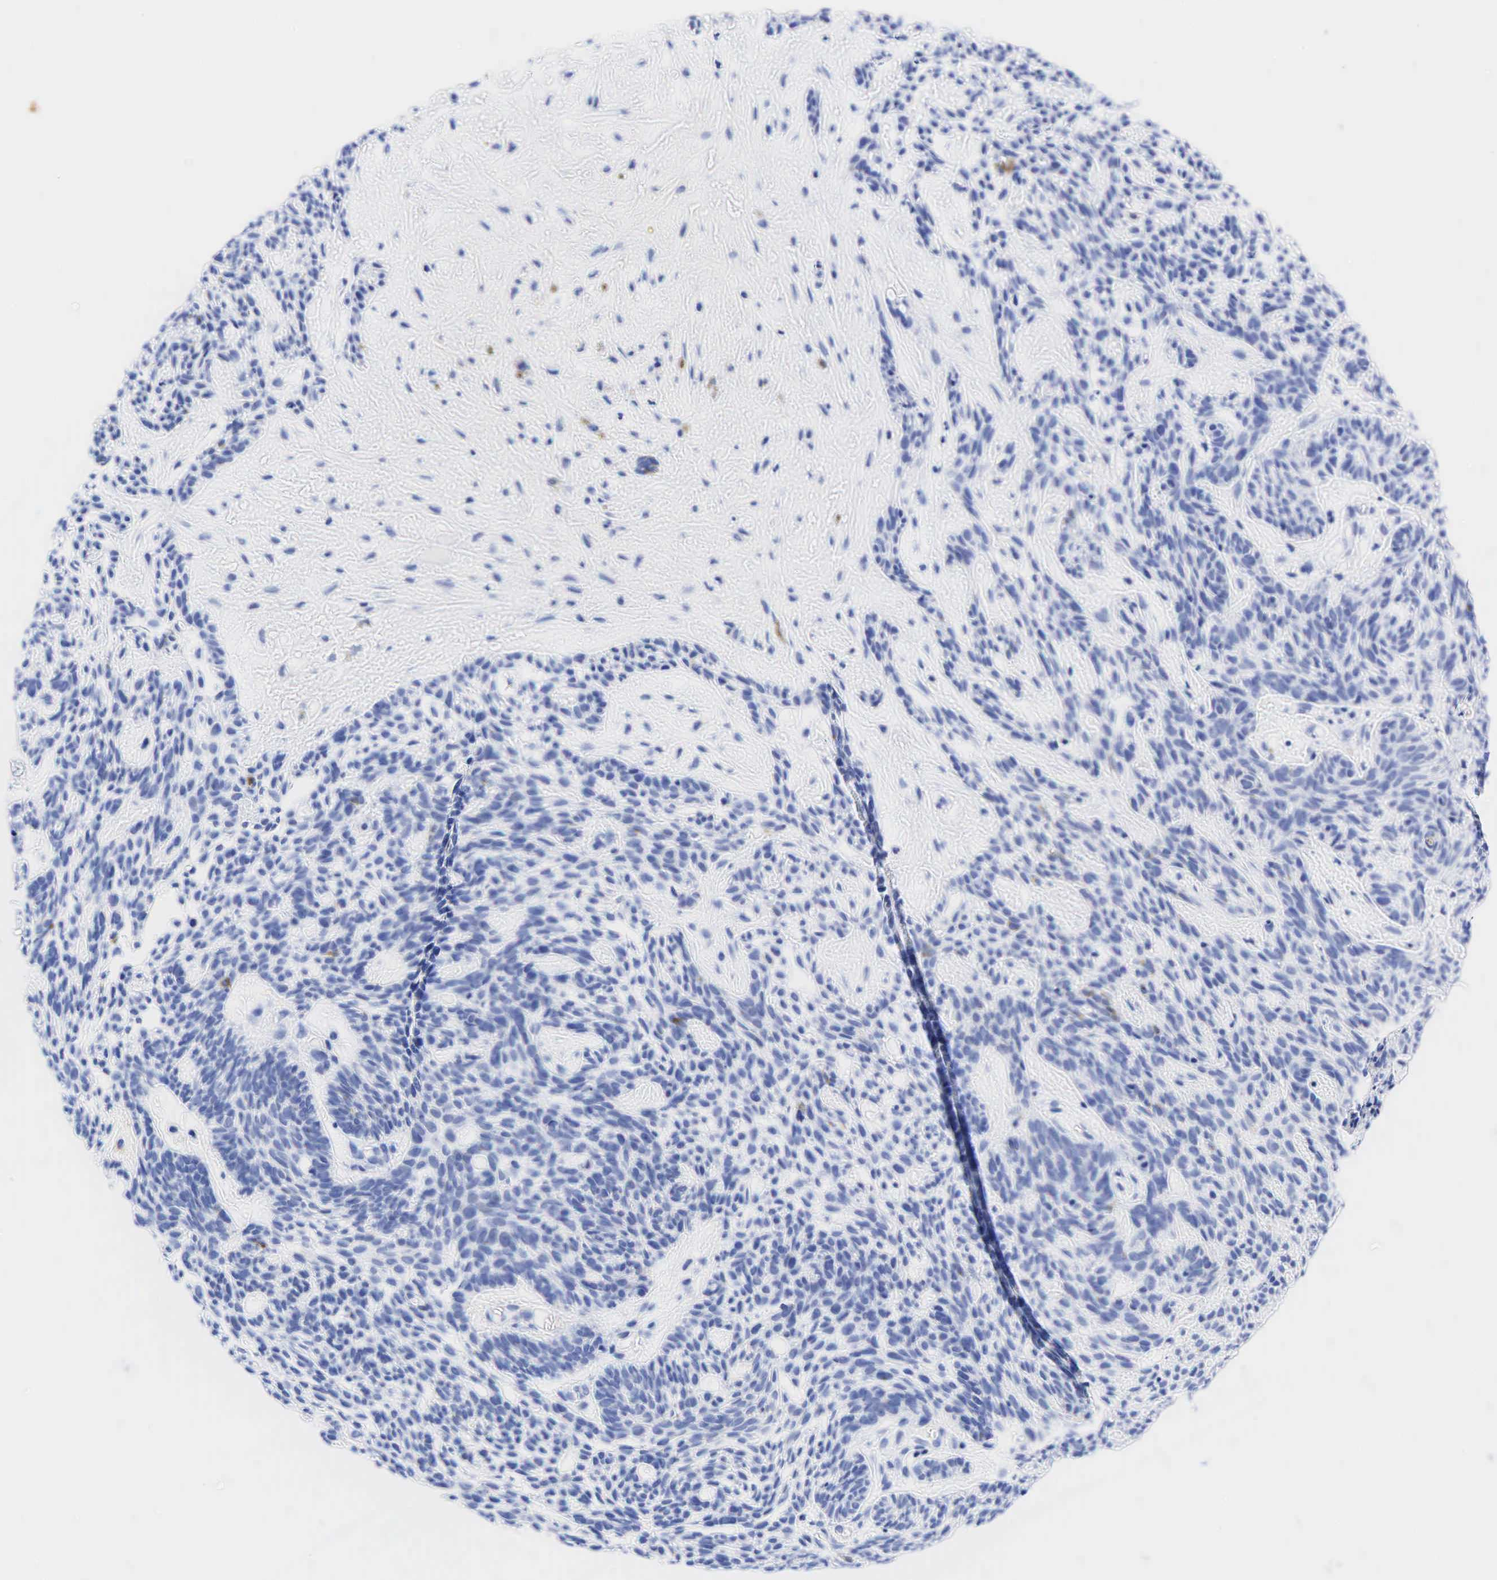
{"staining": {"intensity": "weak", "quantity": "<25%", "location": "cytoplasmic/membranous"}, "tissue": "skin cancer", "cell_type": "Tumor cells", "image_type": "cancer", "snomed": [{"axis": "morphology", "description": "Basal cell carcinoma"}, {"axis": "topography", "description": "Skin"}], "caption": "An immunohistochemistry image of skin cancer (basal cell carcinoma) is shown. There is no staining in tumor cells of skin cancer (basal cell carcinoma).", "gene": "CHGA", "patient": {"sex": "male", "age": 58}}